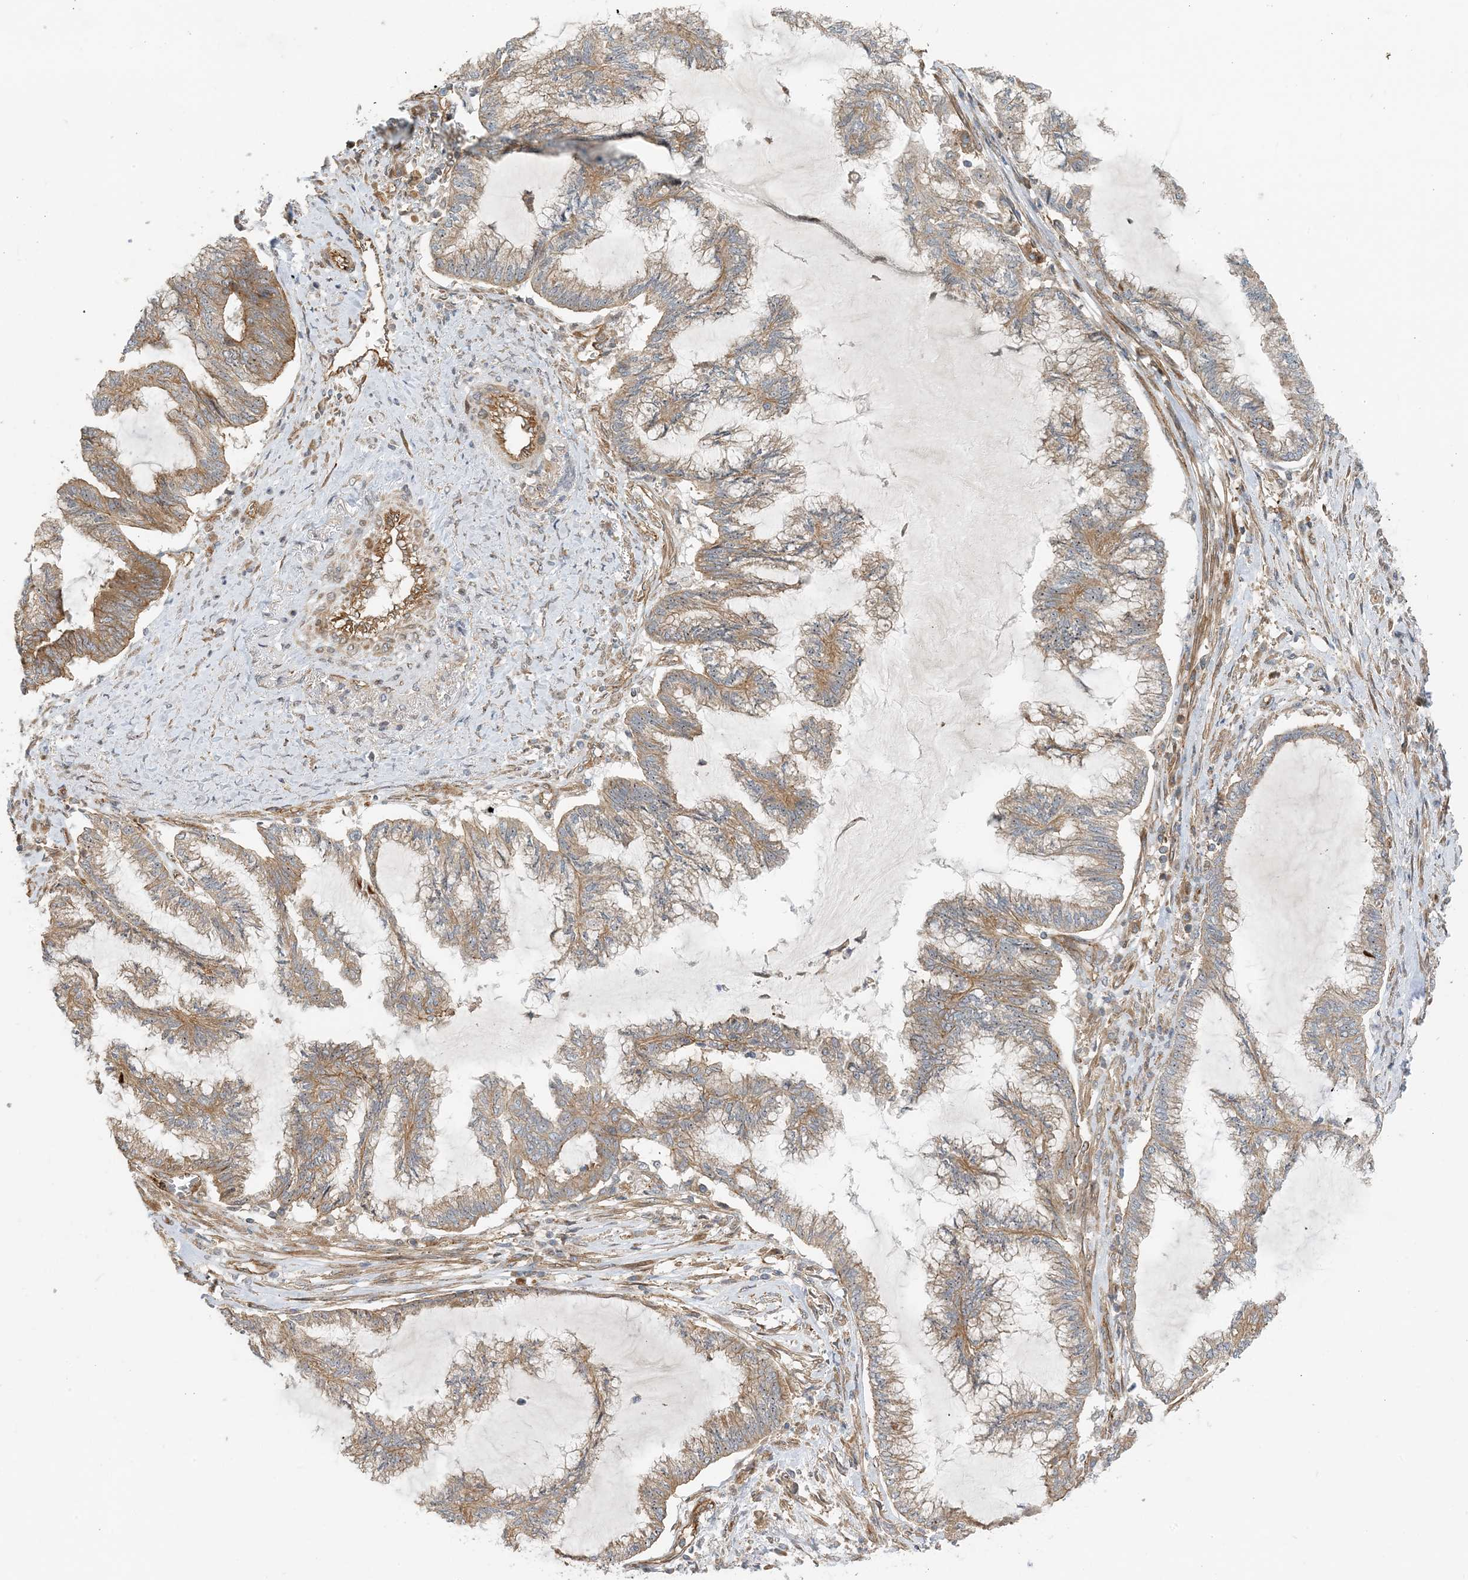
{"staining": {"intensity": "moderate", "quantity": ">75%", "location": "cytoplasmic/membranous"}, "tissue": "endometrial cancer", "cell_type": "Tumor cells", "image_type": "cancer", "snomed": [{"axis": "morphology", "description": "Adenocarcinoma, NOS"}, {"axis": "topography", "description": "Endometrium"}], "caption": "Immunohistochemical staining of human endometrial cancer (adenocarcinoma) reveals medium levels of moderate cytoplasmic/membranous protein expression in about >75% of tumor cells.", "gene": "MYL5", "patient": {"sex": "female", "age": 86}}